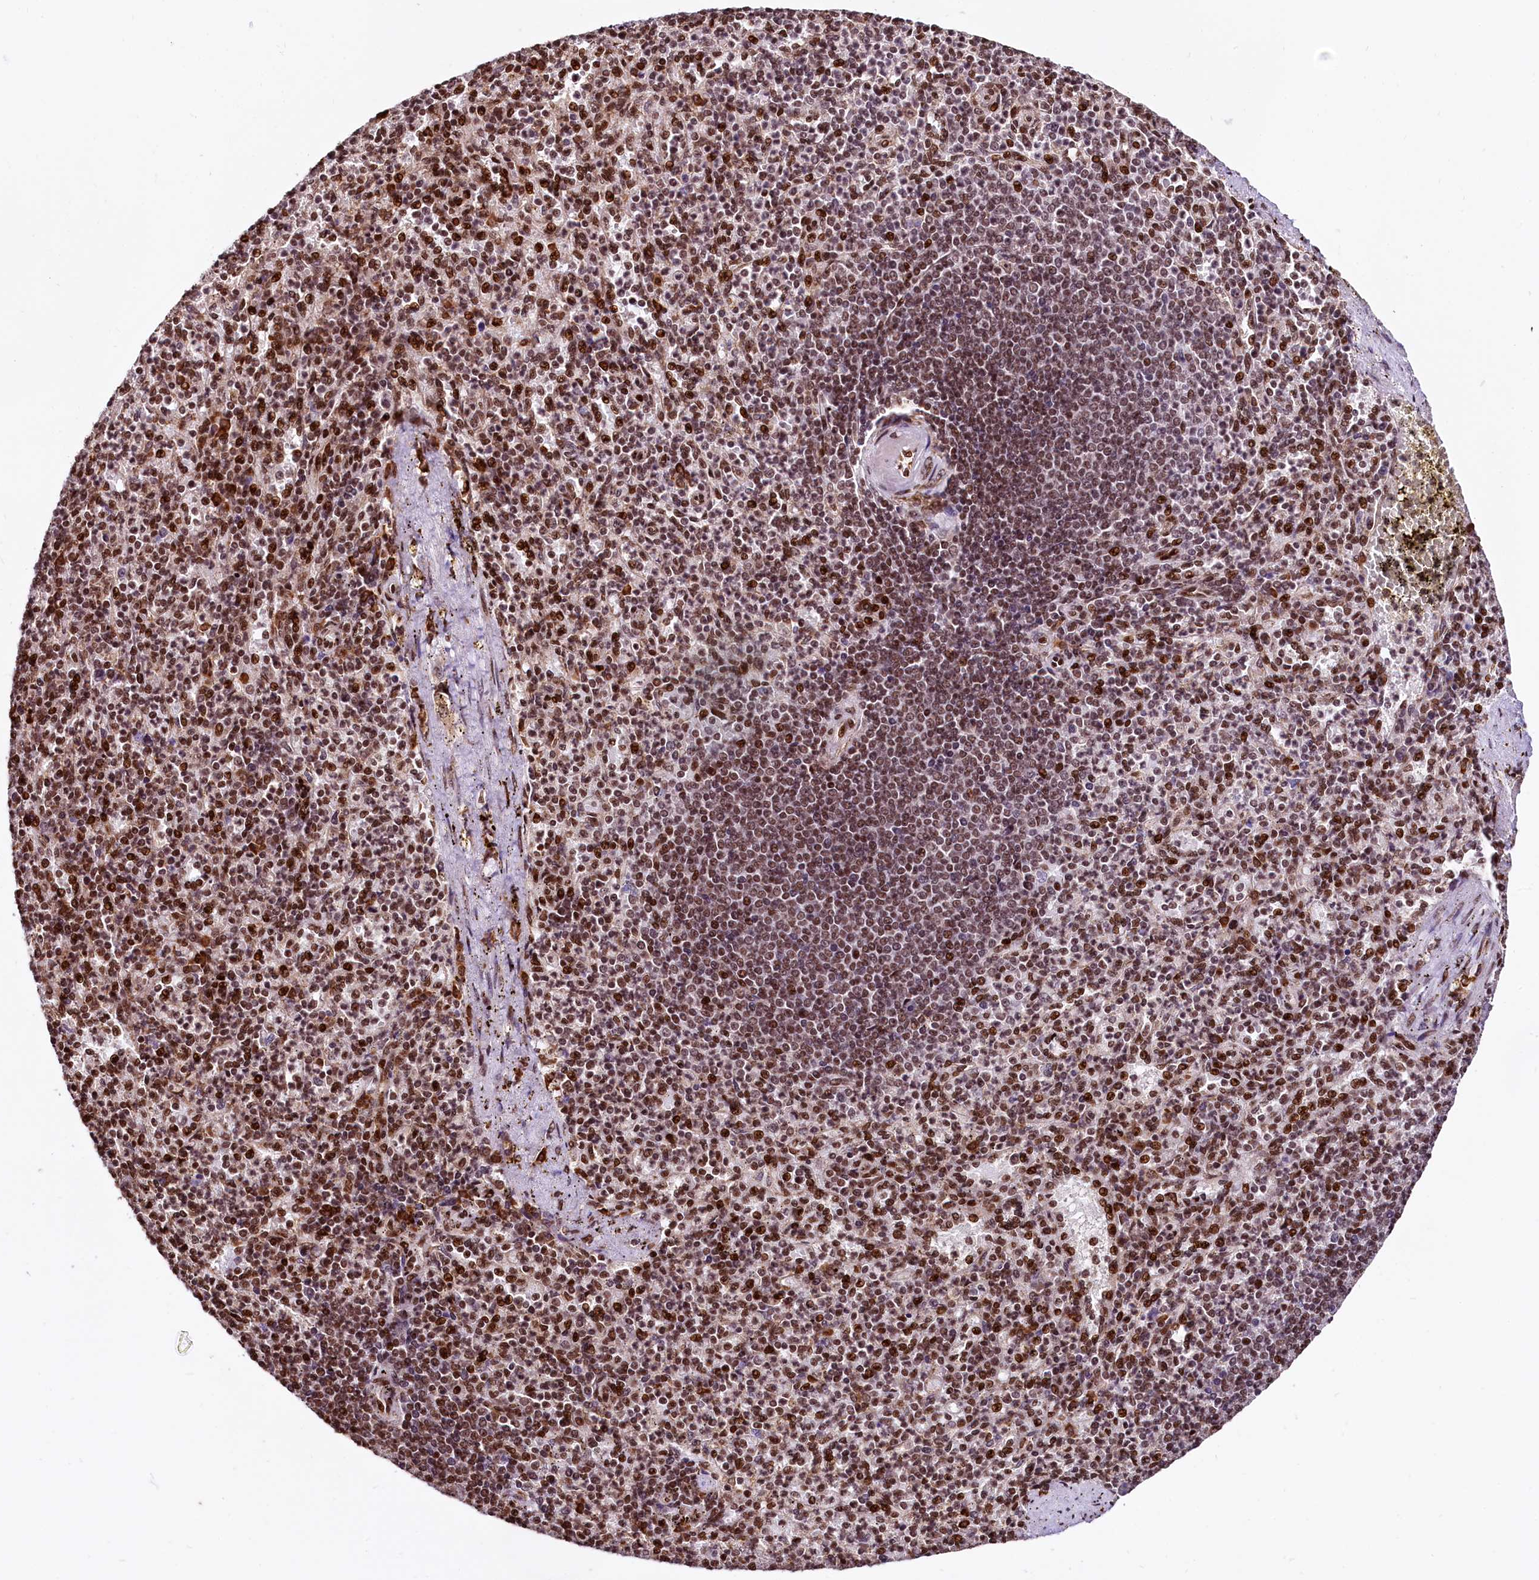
{"staining": {"intensity": "strong", "quantity": ">75%", "location": "nuclear"}, "tissue": "spleen", "cell_type": "Cells in red pulp", "image_type": "normal", "snomed": [{"axis": "morphology", "description": "Normal tissue, NOS"}, {"axis": "topography", "description": "Spleen"}], "caption": "Immunohistochemistry photomicrograph of unremarkable human spleen stained for a protein (brown), which shows high levels of strong nuclear staining in about >75% of cells in red pulp.", "gene": "PDS5B", "patient": {"sex": "female", "age": 74}}